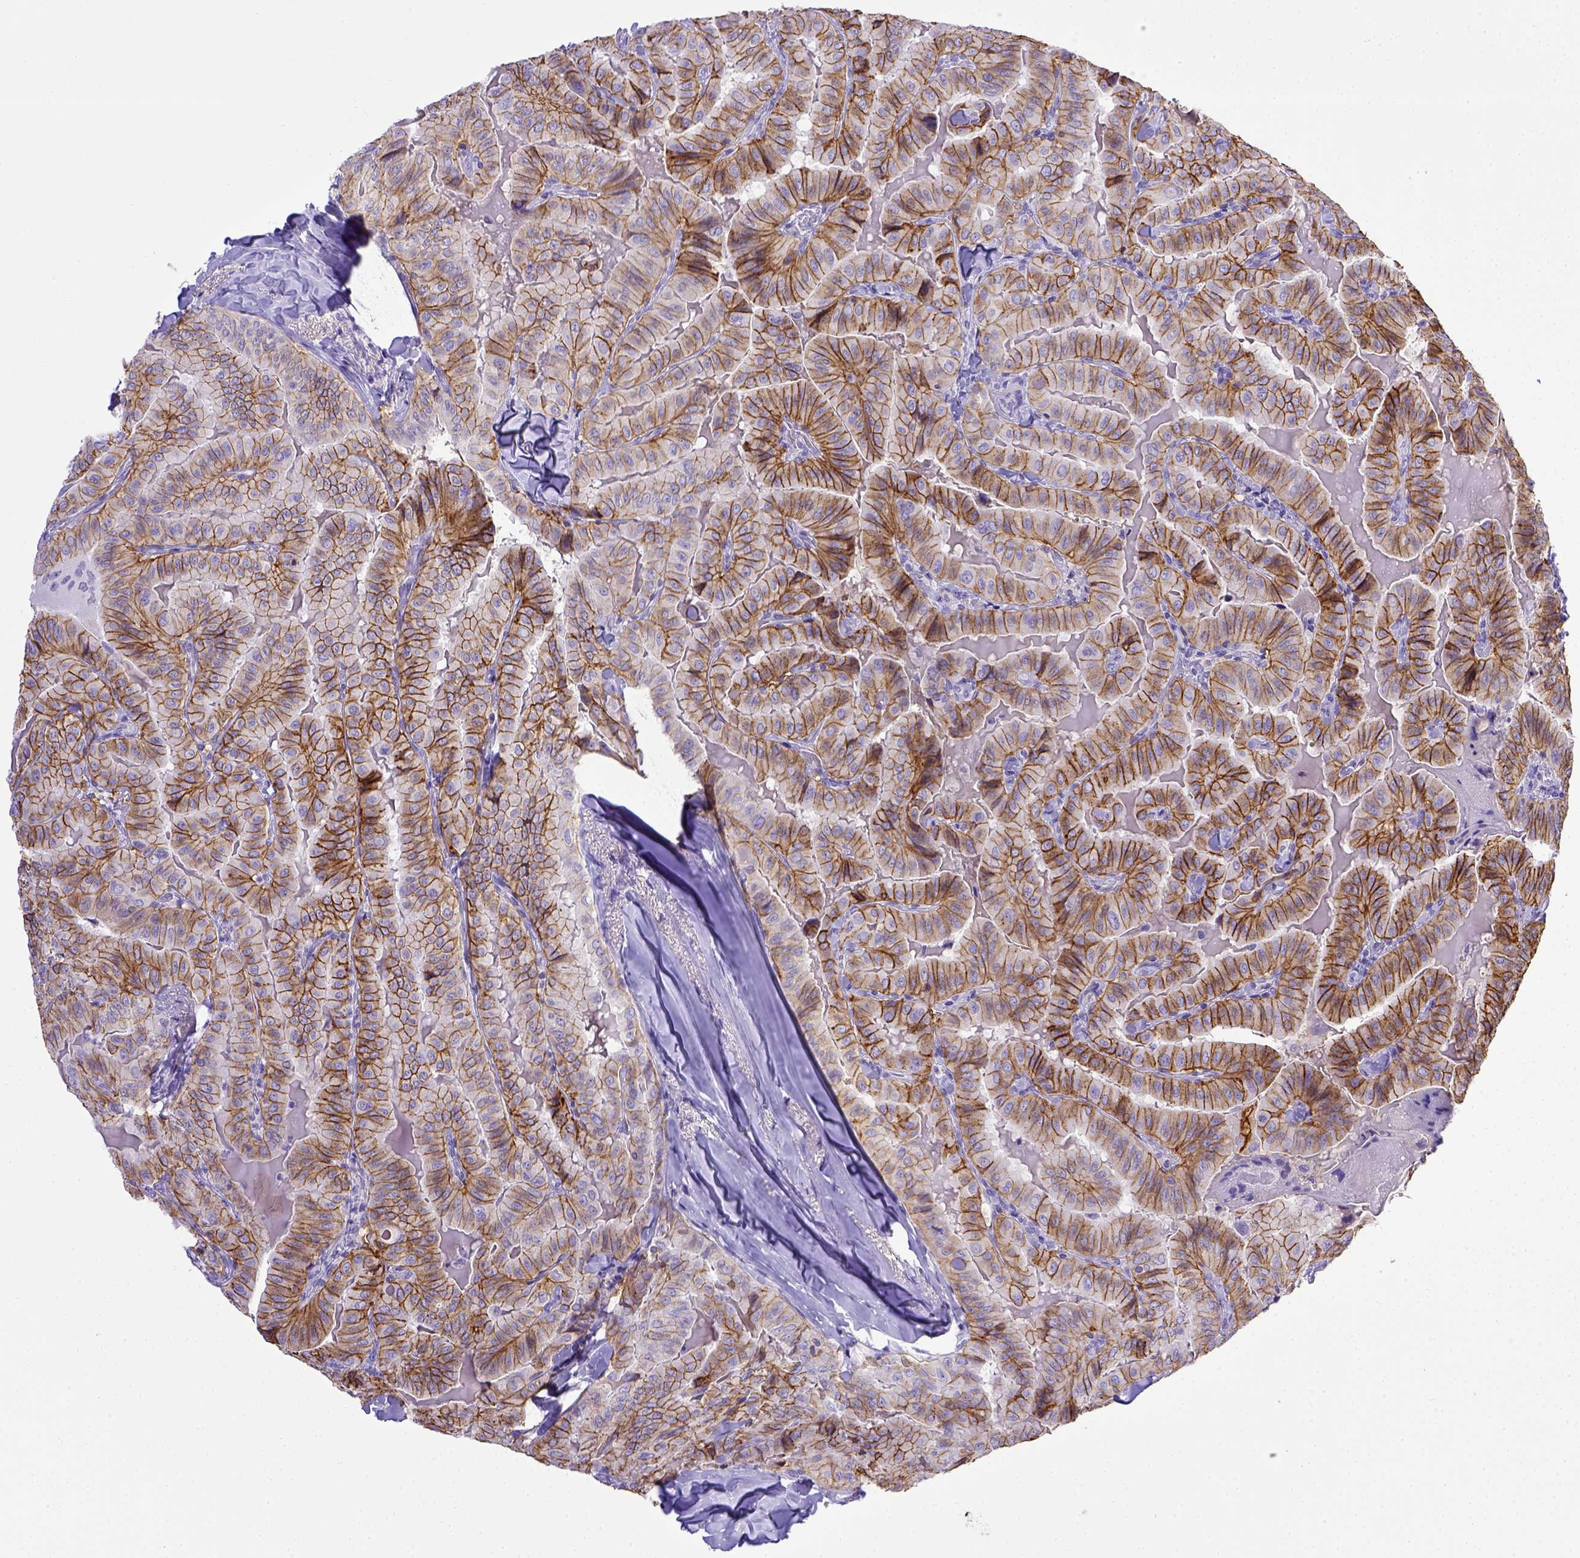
{"staining": {"intensity": "strong", "quantity": ">75%", "location": "cytoplasmic/membranous"}, "tissue": "thyroid cancer", "cell_type": "Tumor cells", "image_type": "cancer", "snomed": [{"axis": "morphology", "description": "Papillary adenocarcinoma, NOS"}, {"axis": "topography", "description": "Thyroid gland"}], "caption": "A high-resolution micrograph shows IHC staining of papillary adenocarcinoma (thyroid), which reveals strong cytoplasmic/membranous staining in approximately >75% of tumor cells.", "gene": "BTN1A1", "patient": {"sex": "female", "age": 68}}